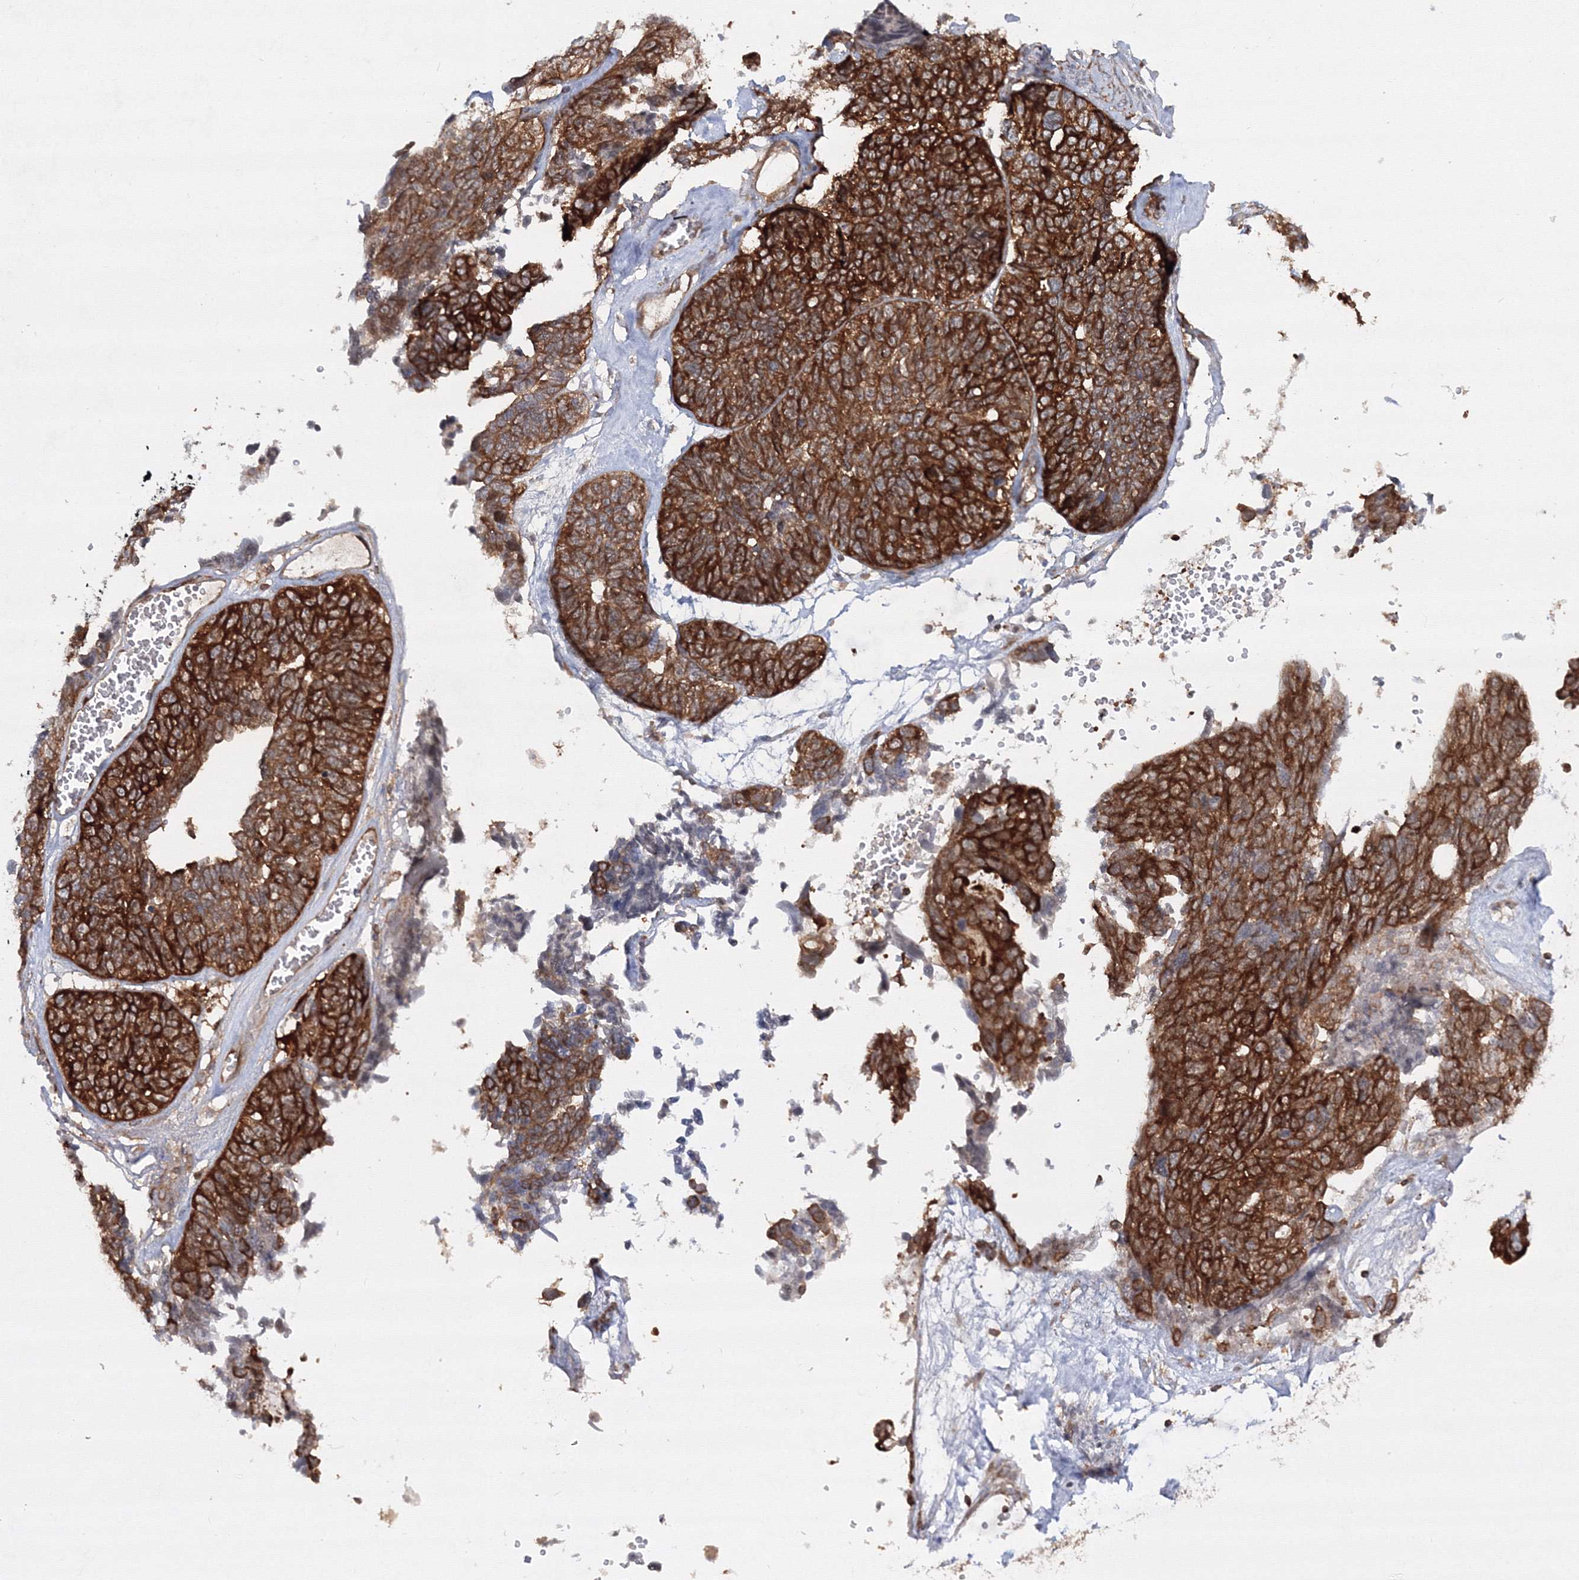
{"staining": {"intensity": "strong", "quantity": ">75%", "location": "cytoplasmic/membranous"}, "tissue": "ovarian cancer", "cell_type": "Tumor cells", "image_type": "cancer", "snomed": [{"axis": "morphology", "description": "Cystadenocarcinoma, serous, NOS"}, {"axis": "topography", "description": "Ovary"}], "caption": "IHC (DAB) staining of human ovarian cancer exhibits strong cytoplasmic/membranous protein staining in about >75% of tumor cells.", "gene": "HARS1", "patient": {"sex": "female", "age": 79}}